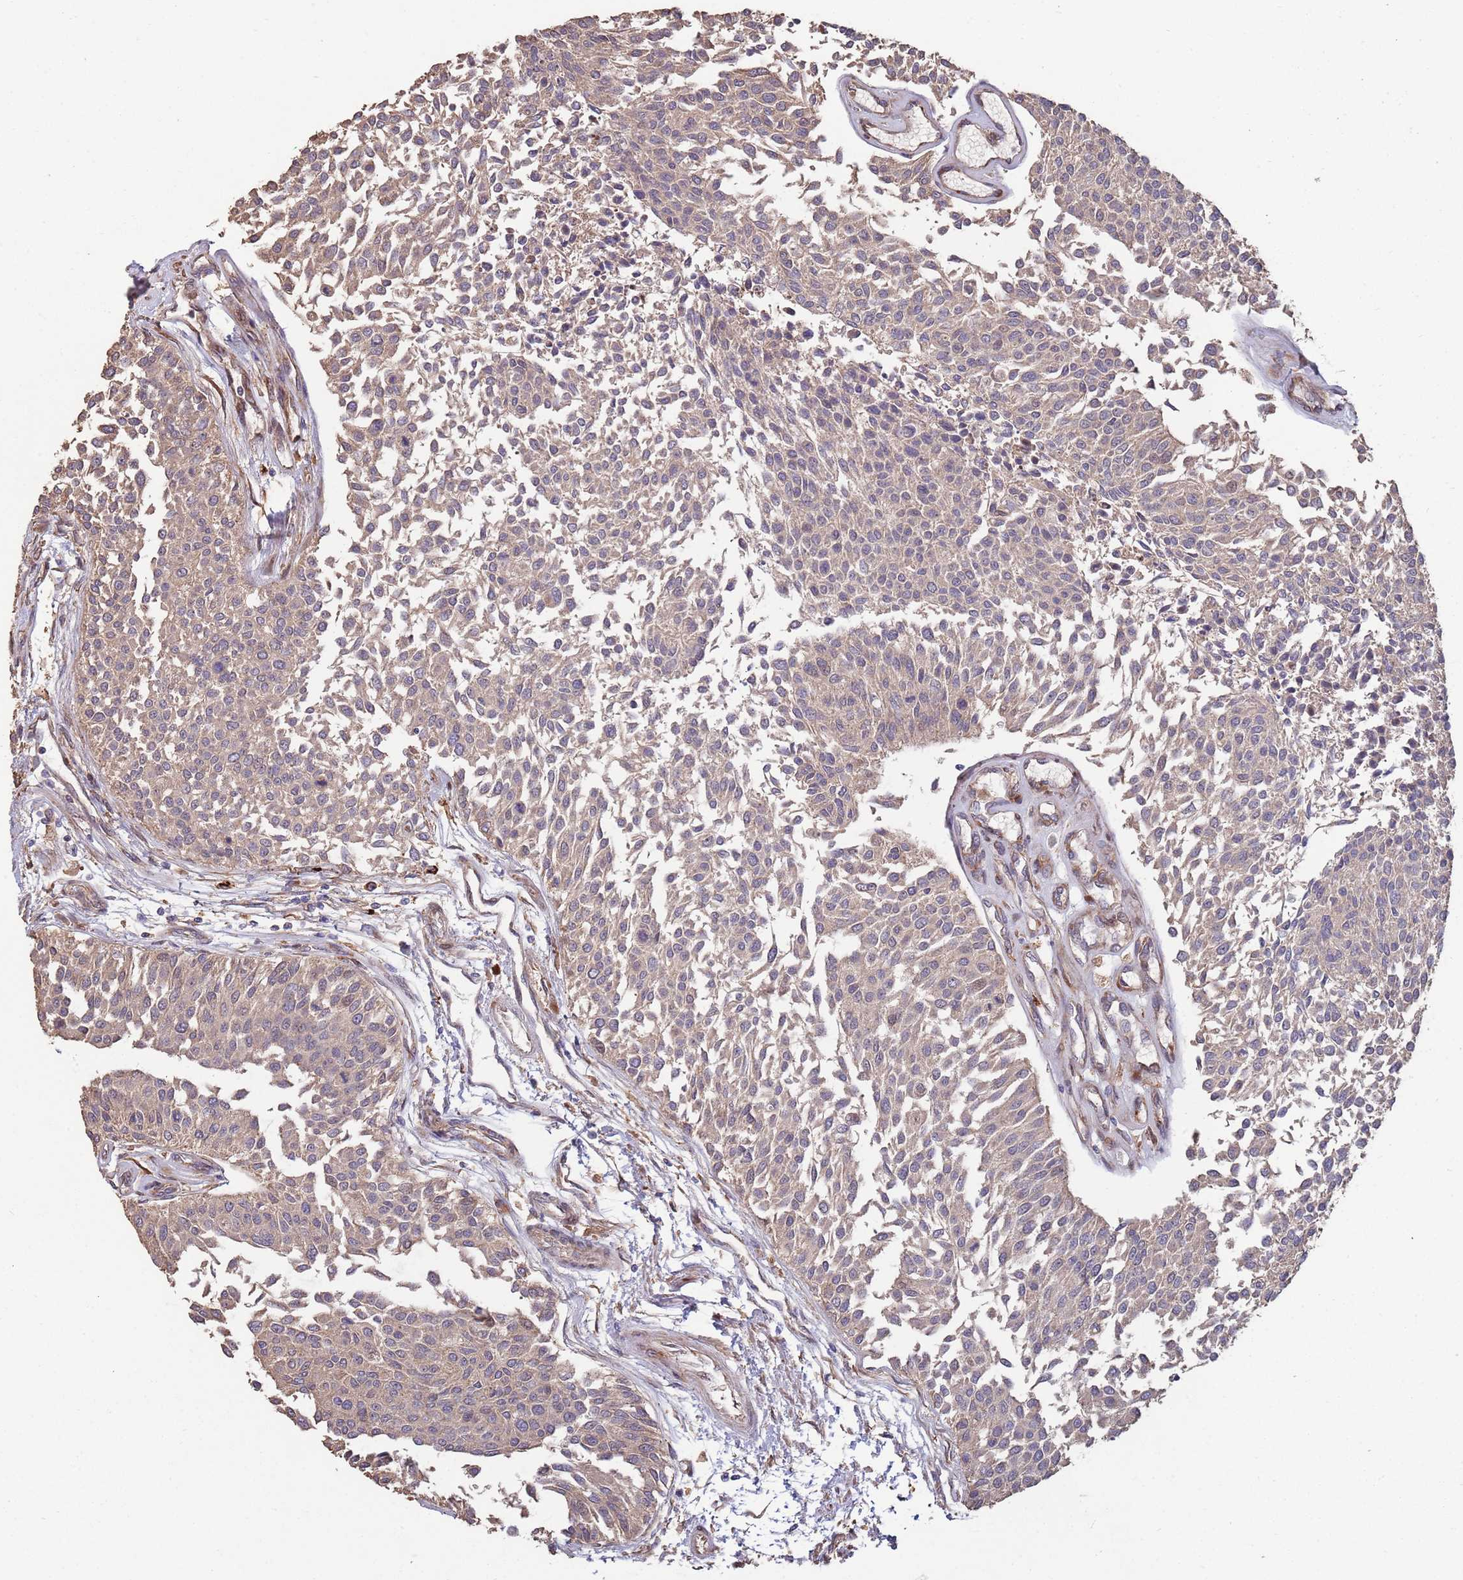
{"staining": {"intensity": "weak", "quantity": "<25%", "location": "cytoplasmic/membranous"}, "tissue": "urothelial cancer", "cell_type": "Tumor cells", "image_type": "cancer", "snomed": [{"axis": "morphology", "description": "Urothelial carcinoma, NOS"}, {"axis": "topography", "description": "Urinary bladder"}], "caption": "Transitional cell carcinoma stained for a protein using immunohistochemistry exhibits no expression tumor cells.", "gene": "ZNF428", "patient": {"sex": "male", "age": 55}}